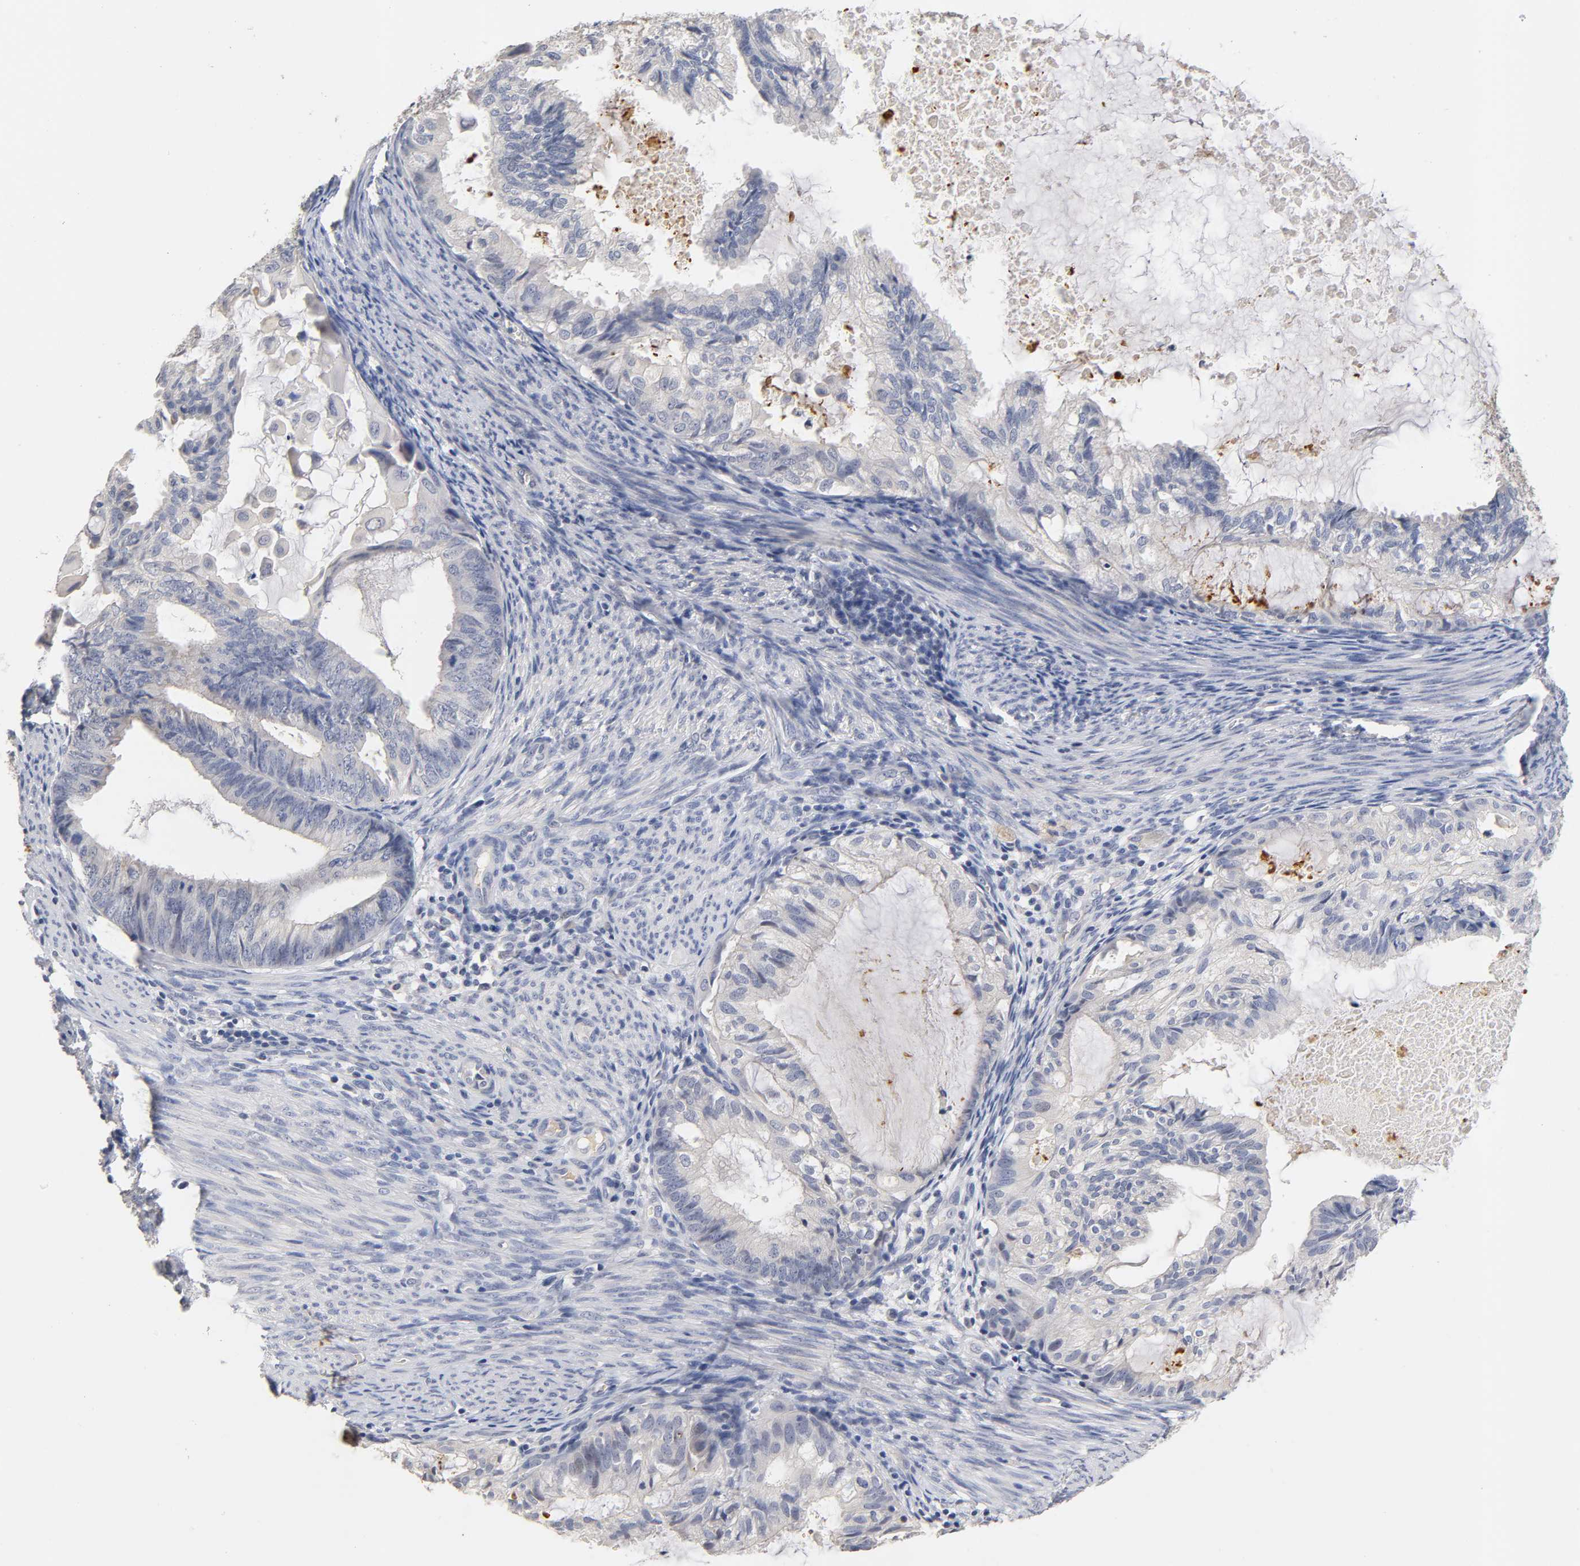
{"staining": {"intensity": "negative", "quantity": "none", "location": "none"}, "tissue": "cervical cancer", "cell_type": "Tumor cells", "image_type": "cancer", "snomed": [{"axis": "morphology", "description": "Normal tissue, NOS"}, {"axis": "morphology", "description": "Adenocarcinoma, NOS"}, {"axis": "topography", "description": "Cervix"}, {"axis": "topography", "description": "Endometrium"}], "caption": "High magnification brightfield microscopy of cervical cancer (adenocarcinoma) stained with DAB (brown) and counterstained with hematoxylin (blue): tumor cells show no significant positivity. (Brightfield microscopy of DAB IHC at high magnification).", "gene": "OVOL1", "patient": {"sex": "female", "age": 86}}